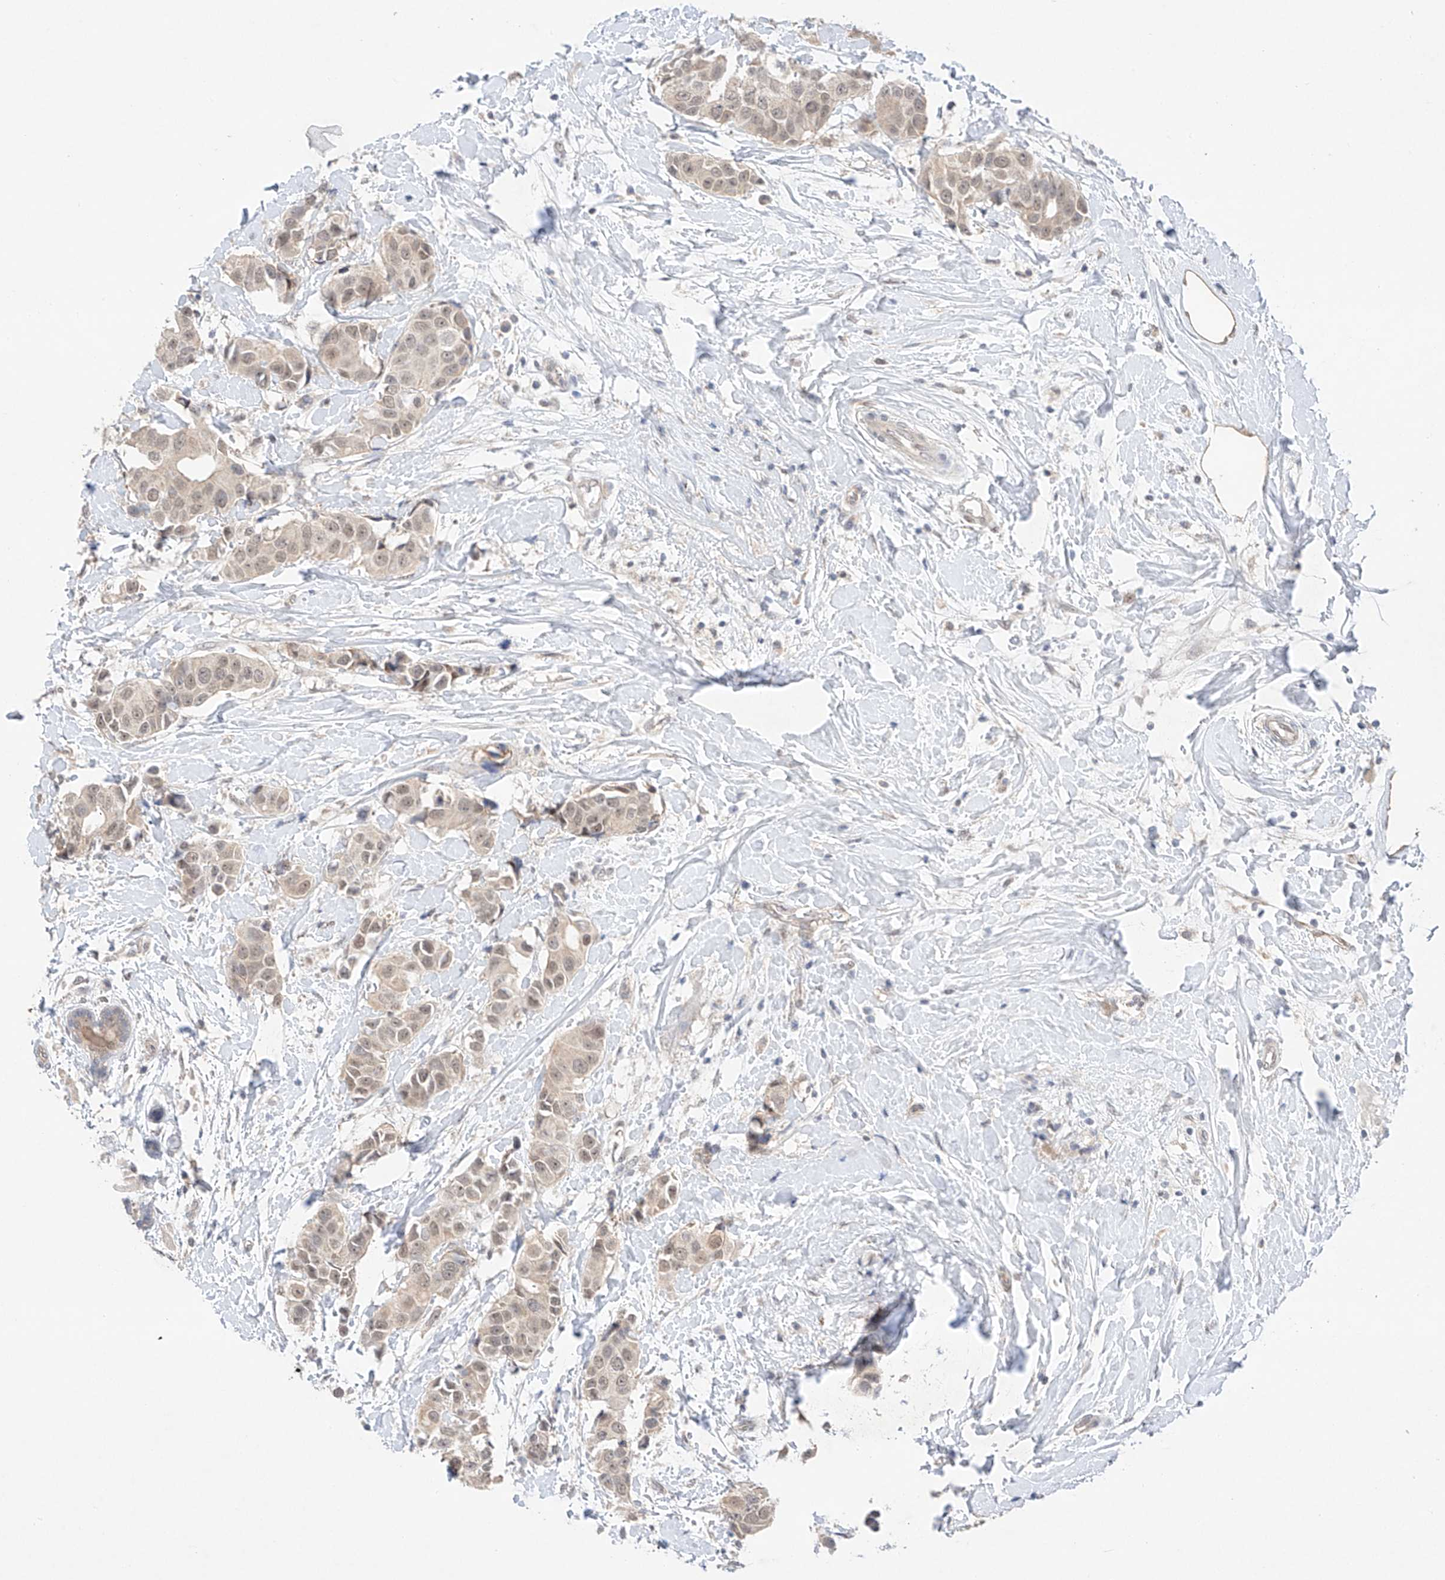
{"staining": {"intensity": "weak", "quantity": ">75%", "location": "nuclear"}, "tissue": "breast cancer", "cell_type": "Tumor cells", "image_type": "cancer", "snomed": [{"axis": "morphology", "description": "Normal tissue, NOS"}, {"axis": "morphology", "description": "Duct carcinoma"}, {"axis": "topography", "description": "Breast"}], "caption": "Human breast cancer stained with a protein marker shows weak staining in tumor cells.", "gene": "IL22RA2", "patient": {"sex": "female", "age": 39}}